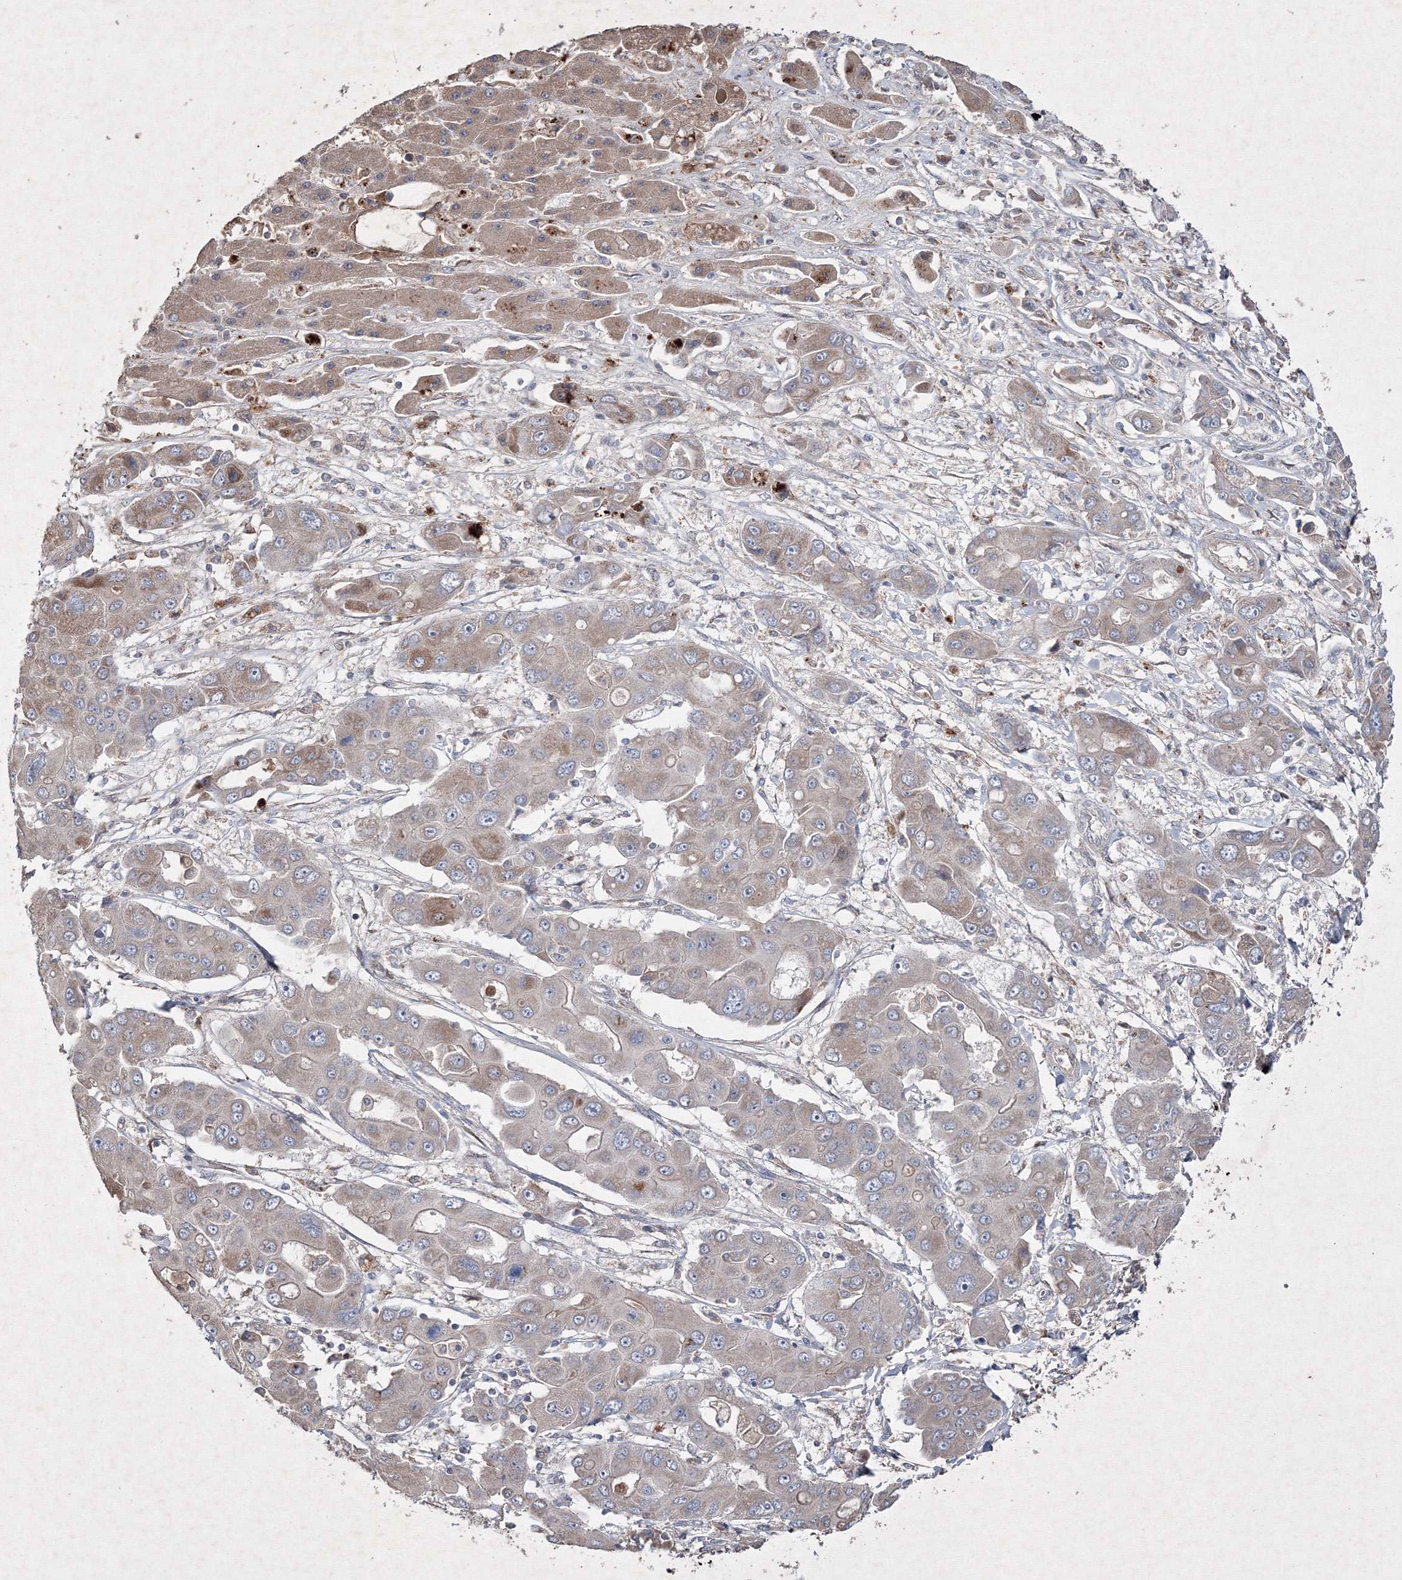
{"staining": {"intensity": "weak", "quantity": "25%-75%", "location": "cytoplasmic/membranous"}, "tissue": "liver cancer", "cell_type": "Tumor cells", "image_type": "cancer", "snomed": [{"axis": "morphology", "description": "Cholangiocarcinoma"}, {"axis": "topography", "description": "Liver"}], "caption": "Immunohistochemistry (IHC) of human liver cholangiocarcinoma shows low levels of weak cytoplasmic/membranous expression in approximately 25%-75% of tumor cells. (Stains: DAB (3,3'-diaminobenzidine) in brown, nuclei in blue, Microscopy: brightfield microscopy at high magnification).", "gene": "GFM1", "patient": {"sex": "male", "age": 67}}